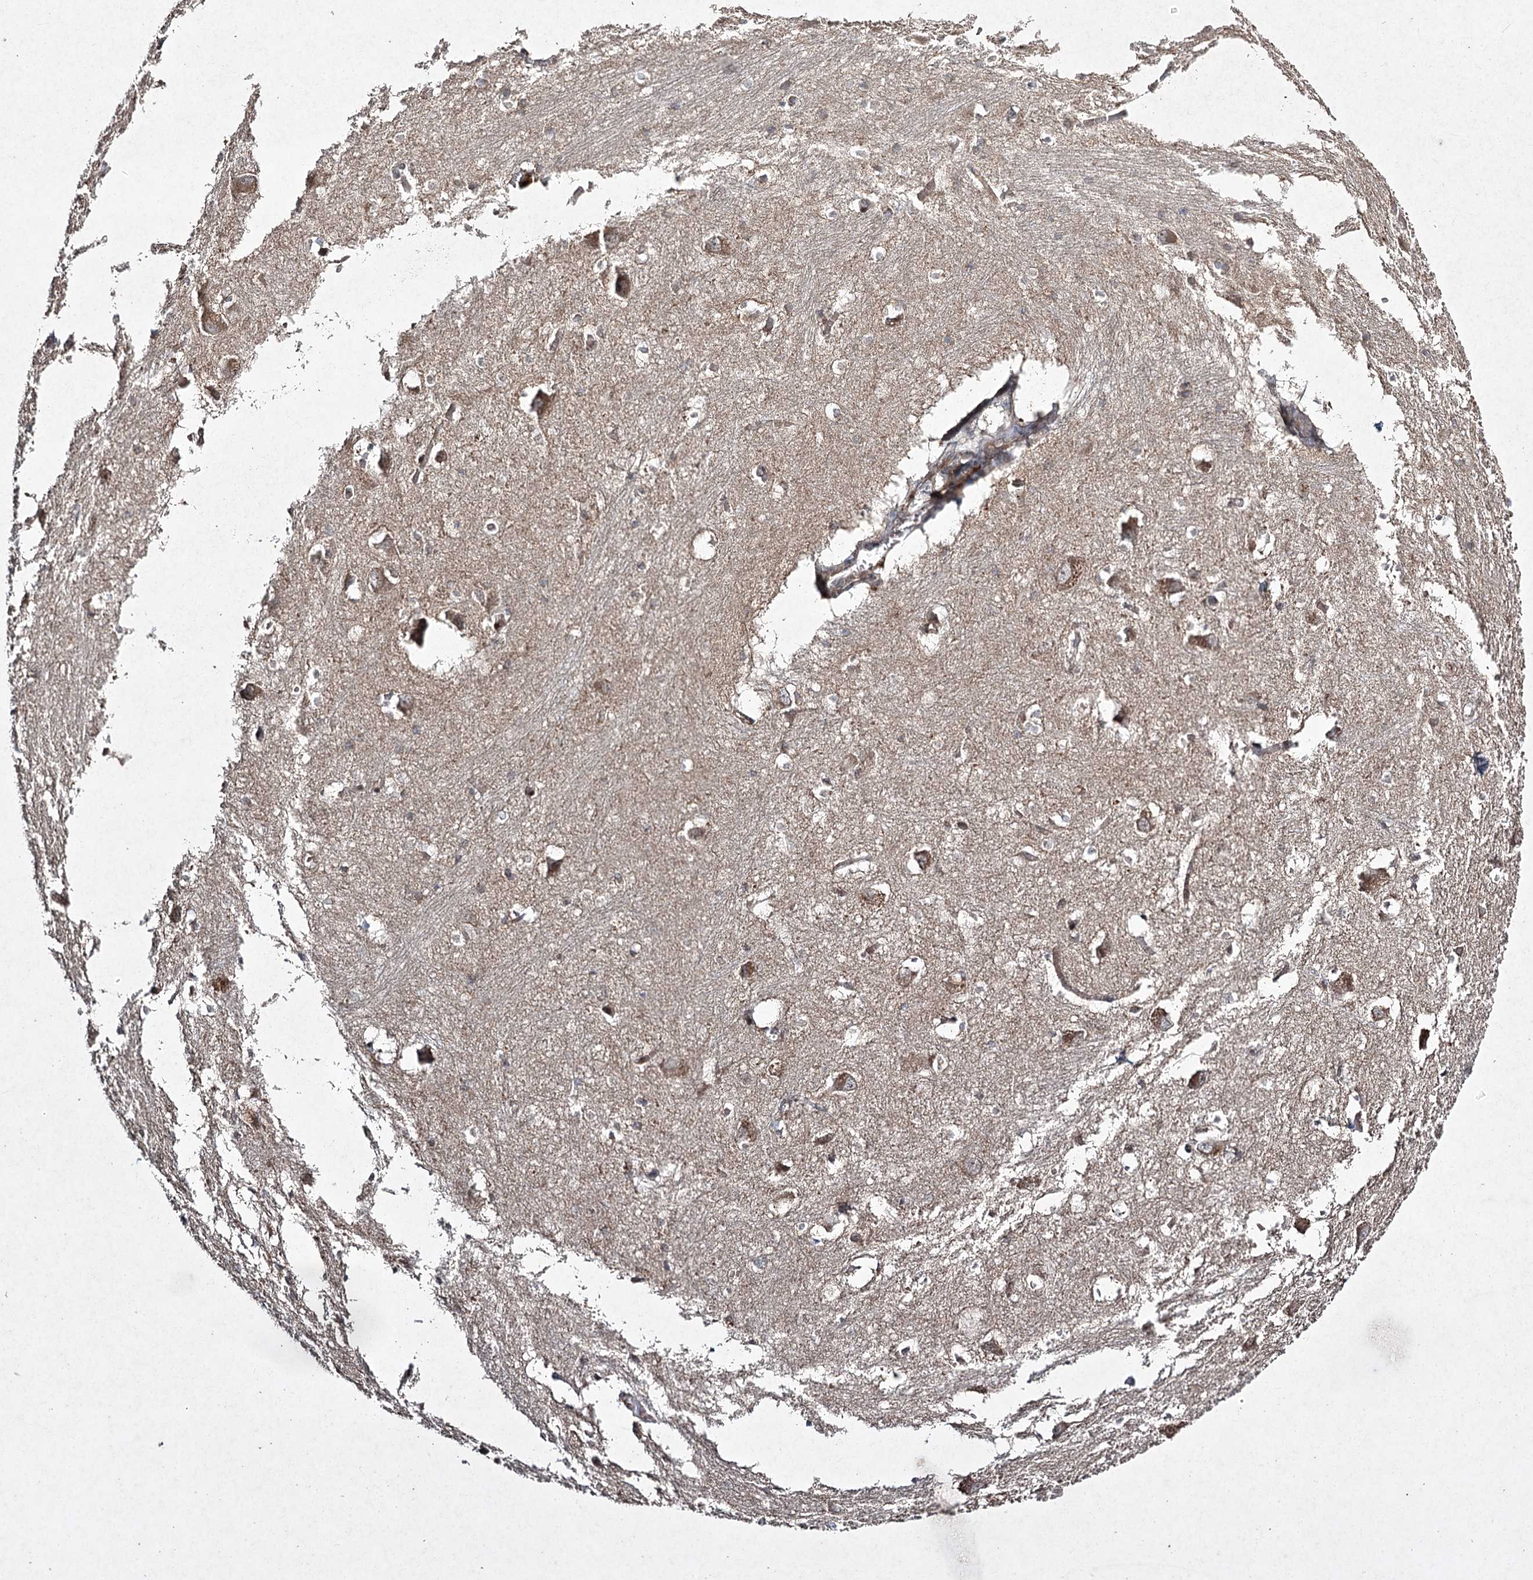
{"staining": {"intensity": "weak", "quantity": "<25%", "location": "cytoplasmic/membranous"}, "tissue": "caudate", "cell_type": "Glial cells", "image_type": "normal", "snomed": [{"axis": "morphology", "description": "Normal tissue, NOS"}, {"axis": "topography", "description": "Lateral ventricle wall"}], "caption": "Immunohistochemistry image of unremarkable caudate: human caudate stained with DAB displays no significant protein expression in glial cells.", "gene": "FANCL", "patient": {"sex": "male", "age": 37}}